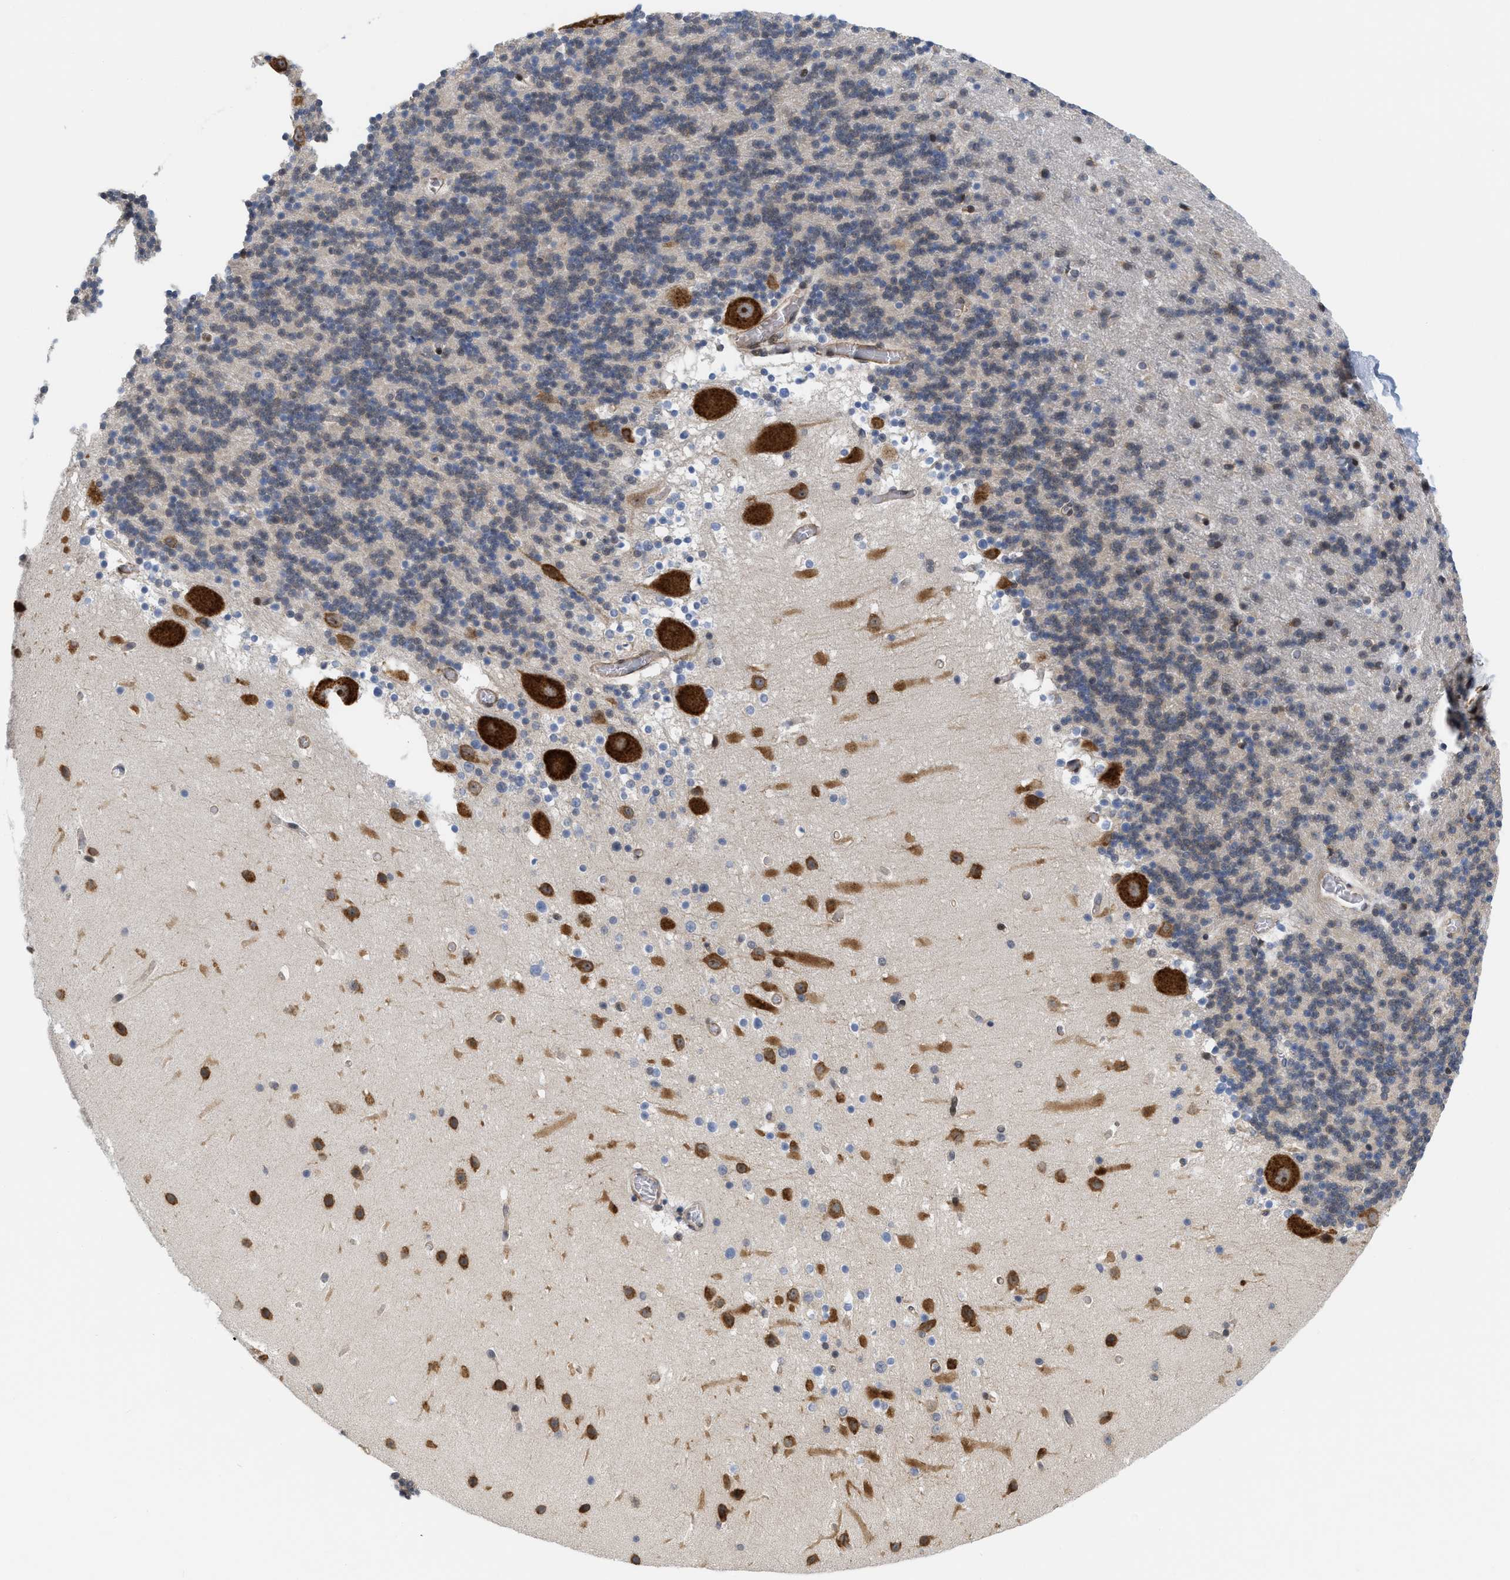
{"staining": {"intensity": "weak", "quantity": "25%-75%", "location": "cytoplasmic/membranous"}, "tissue": "cerebellum", "cell_type": "Cells in granular layer", "image_type": "normal", "snomed": [{"axis": "morphology", "description": "Normal tissue, NOS"}, {"axis": "topography", "description": "Cerebellum"}], "caption": "This photomicrograph displays IHC staining of benign human cerebellum, with low weak cytoplasmic/membranous staining in approximately 25%-75% of cells in granular layer.", "gene": "GPRASP2", "patient": {"sex": "male", "age": 45}}